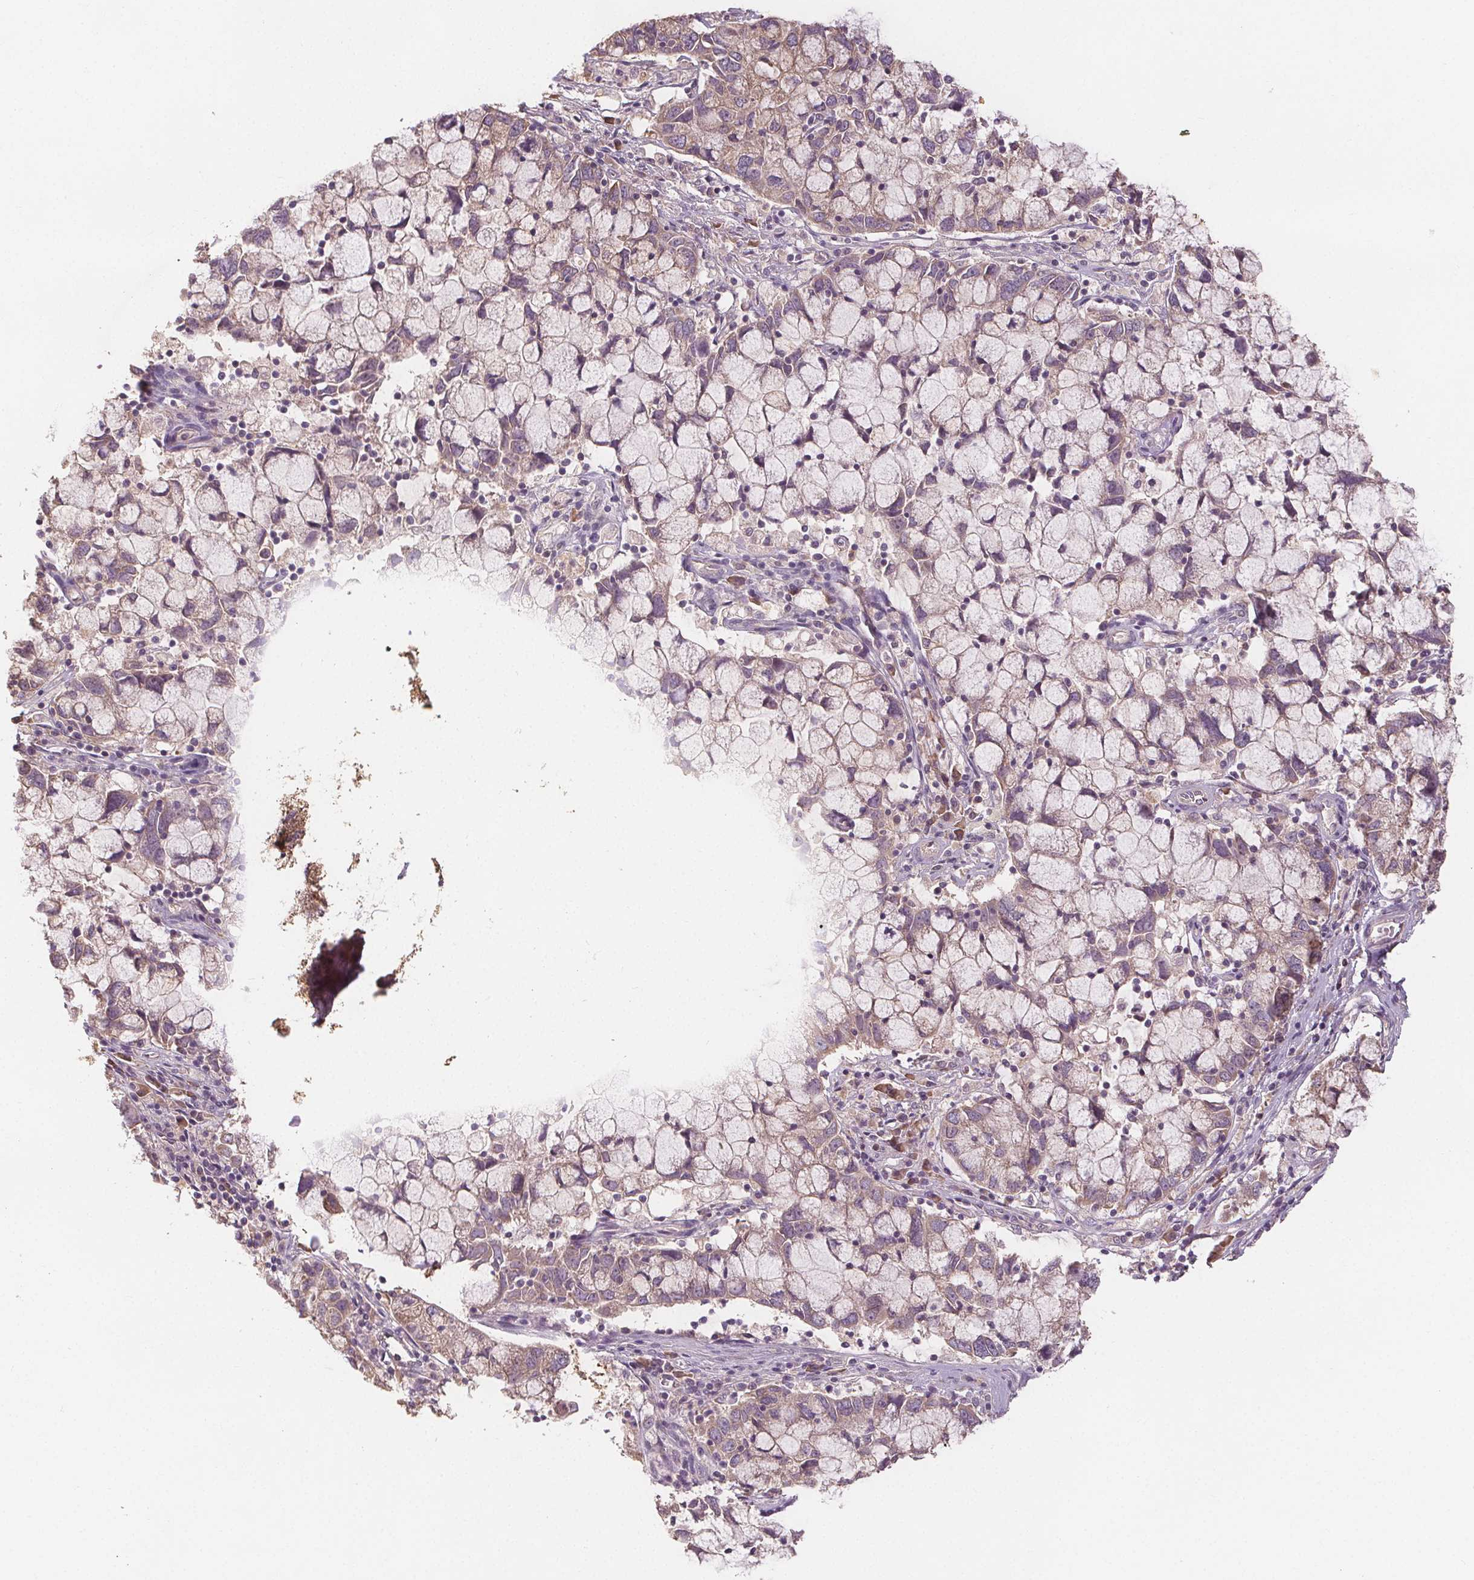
{"staining": {"intensity": "weak", "quantity": "<25%", "location": "cytoplasmic/membranous"}, "tissue": "cervical cancer", "cell_type": "Tumor cells", "image_type": "cancer", "snomed": [{"axis": "morphology", "description": "Adenocarcinoma, NOS"}, {"axis": "topography", "description": "Cervix"}], "caption": "Human cervical adenocarcinoma stained for a protein using immunohistochemistry (IHC) shows no positivity in tumor cells.", "gene": "TMEM80", "patient": {"sex": "female", "age": 40}}